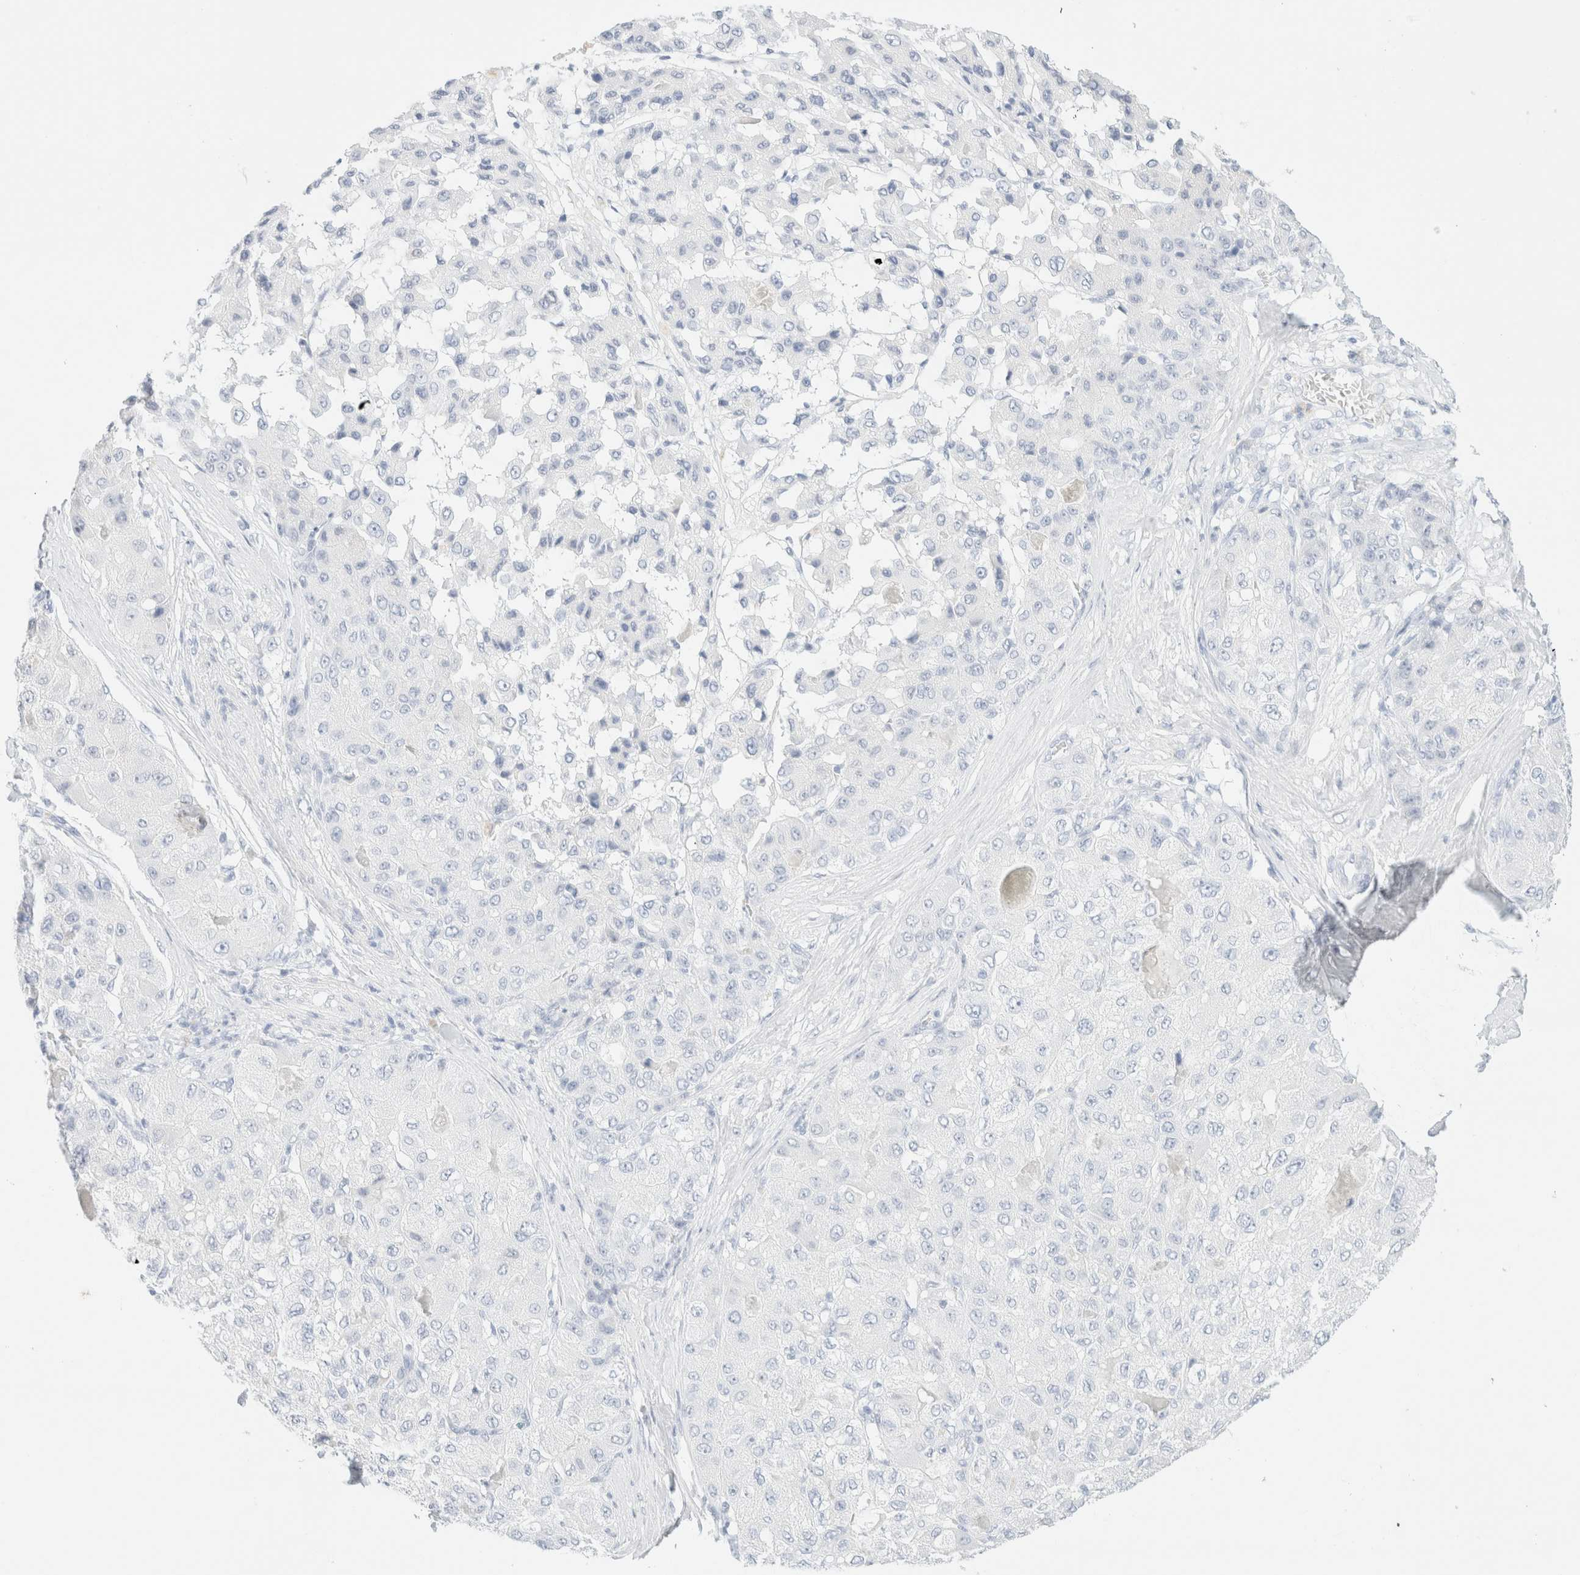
{"staining": {"intensity": "negative", "quantity": "none", "location": "none"}, "tissue": "liver cancer", "cell_type": "Tumor cells", "image_type": "cancer", "snomed": [{"axis": "morphology", "description": "Carcinoma, Hepatocellular, NOS"}, {"axis": "topography", "description": "Liver"}], "caption": "Immunohistochemistry (IHC) micrograph of neoplastic tissue: hepatocellular carcinoma (liver) stained with DAB displays no significant protein expression in tumor cells.", "gene": "KRT15", "patient": {"sex": "male", "age": 80}}